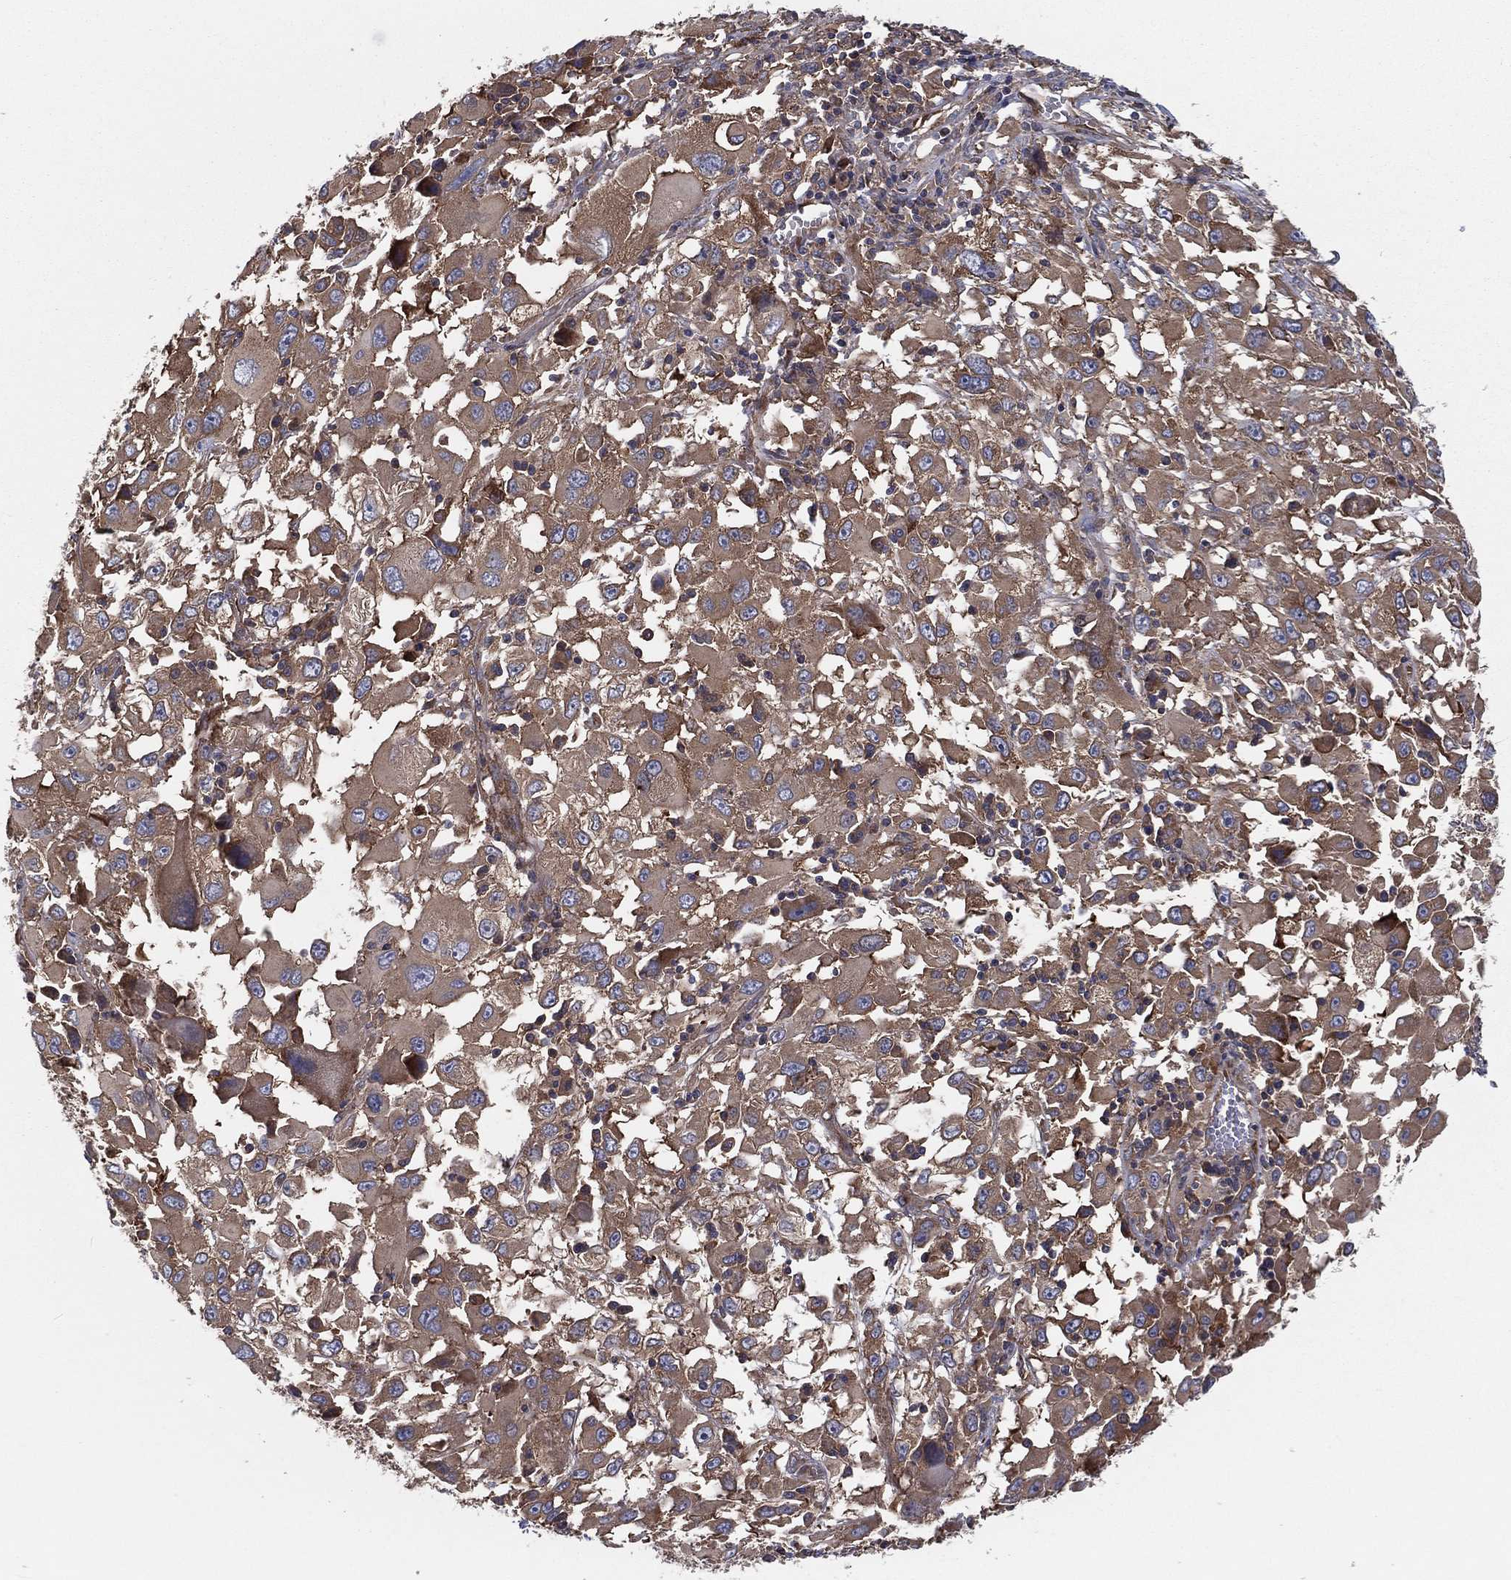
{"staining": {"intensity": "moderate", "quantity": ">75%", "location": "cytoplasmic/membranous"}, "tissue": "melanoma", "cell_type": "Tumor cells", "image_type": "cancer", "snomed": [{"axis": "morphology", "description": "Malignant melanoma, Metastatic site"}, {"axis": "topography", "description": "Soft tissue"}], "caption": "Protein expression analysis of human malignant melanoma (metastatic site) reveals moderate cytoplasmic/membranous expression in approximately >75% of tumor cells.", "gene": "EIF2B5", "patient": {"sex": "male", "age": 50}}